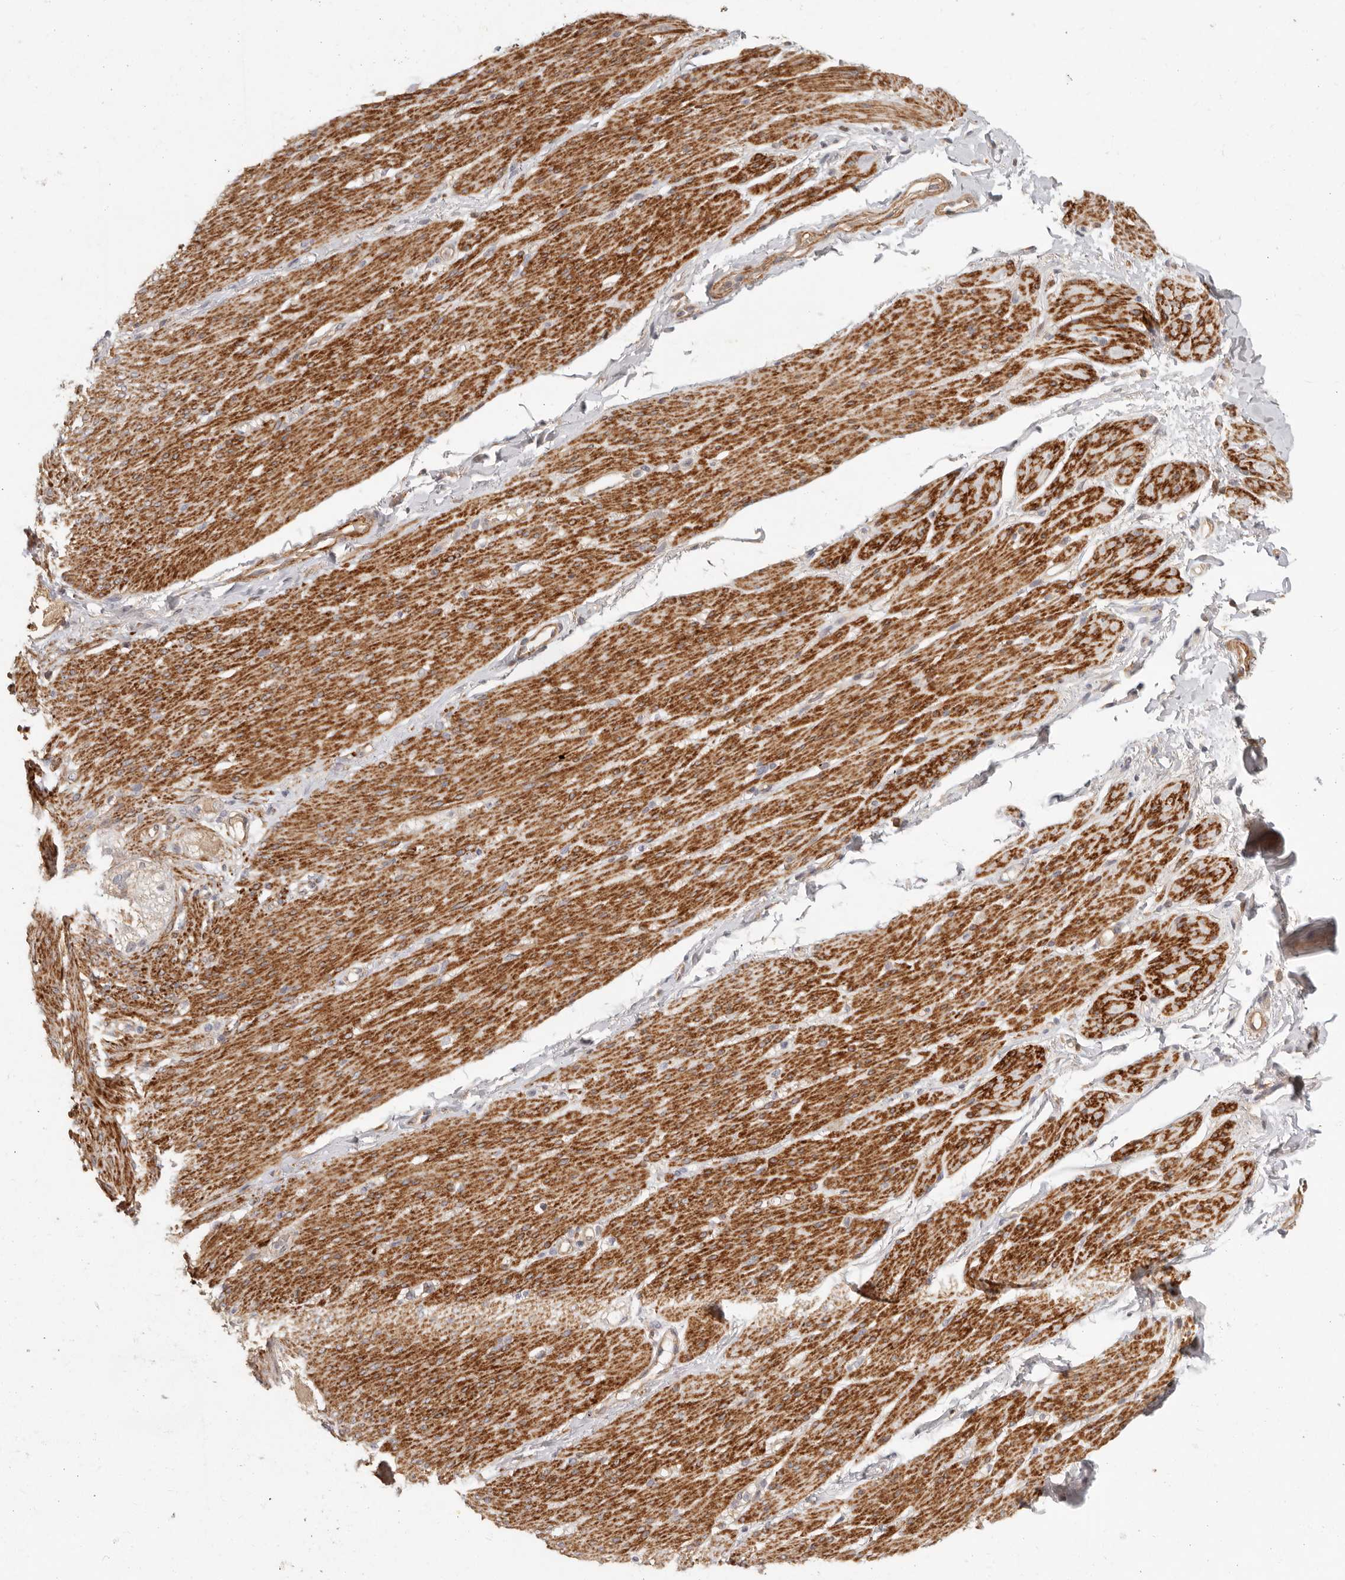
{"staining": {"intensity": "moderate", "quantity": ">75%", "location": "cytoplasmic/membranous"}, "tissue": "smooth muscle", "cell_type": "Smooth muscle cells", "image_type": "normal", "snomed": [{"axis": "morphology", "description": "Normal tissue, NOS"}, {"axis": "topography", "description": "Colon"}, {"axis": "topography", "description": "Peripheral nerve tissue"}], "caption": "Approximately >75% of smooth muscle cells in normal human smooth muscle reveal moderate cytoplasmic/membranous protein expression as visualized by brown immunohistochemical staining.", "gene": "VIPR1", "patient": {"sex": "female", "age": 61}}